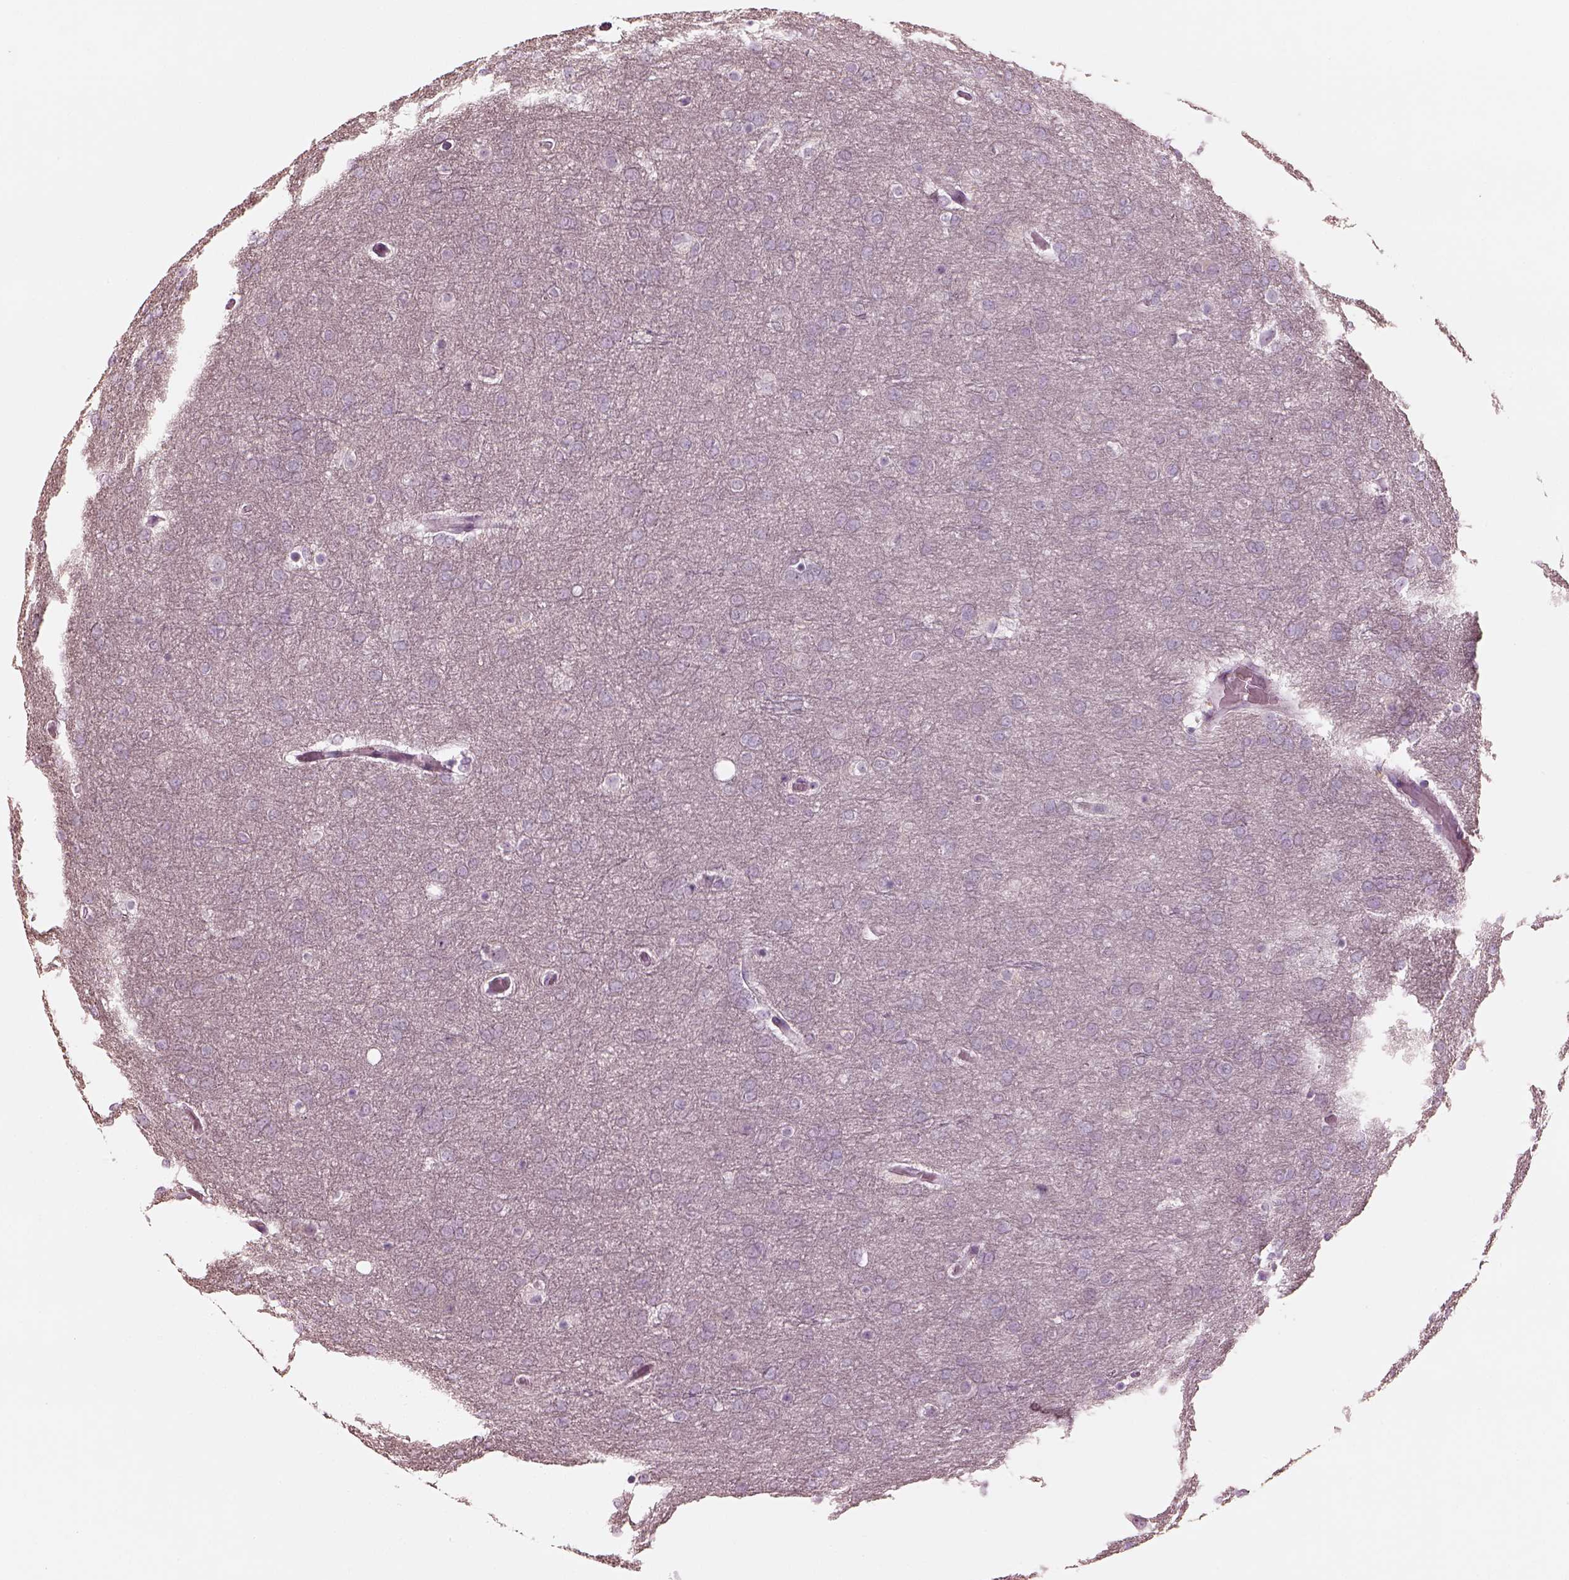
{"staining": {"intensity": "negative", "quantity": "none", "location": "none"}, "tissue": "glioma", "cell_type": "Tumor cells", "image_type": "cancer", "snomed": [{"axis": "morphology", "description": "Glioma, malignant, High grade"}, {"axis": "topography", "description": "Brain"}], "caption": "DAB immunohistochemical staining of human malignant glioma (high-grade) displays no significant expression in tumor cells. (Immunohistochemistry (ihc), brightfield microscopy, high magnification).", "gene": "RSPH9", "patient": {"sex": "female", "age": 61}}